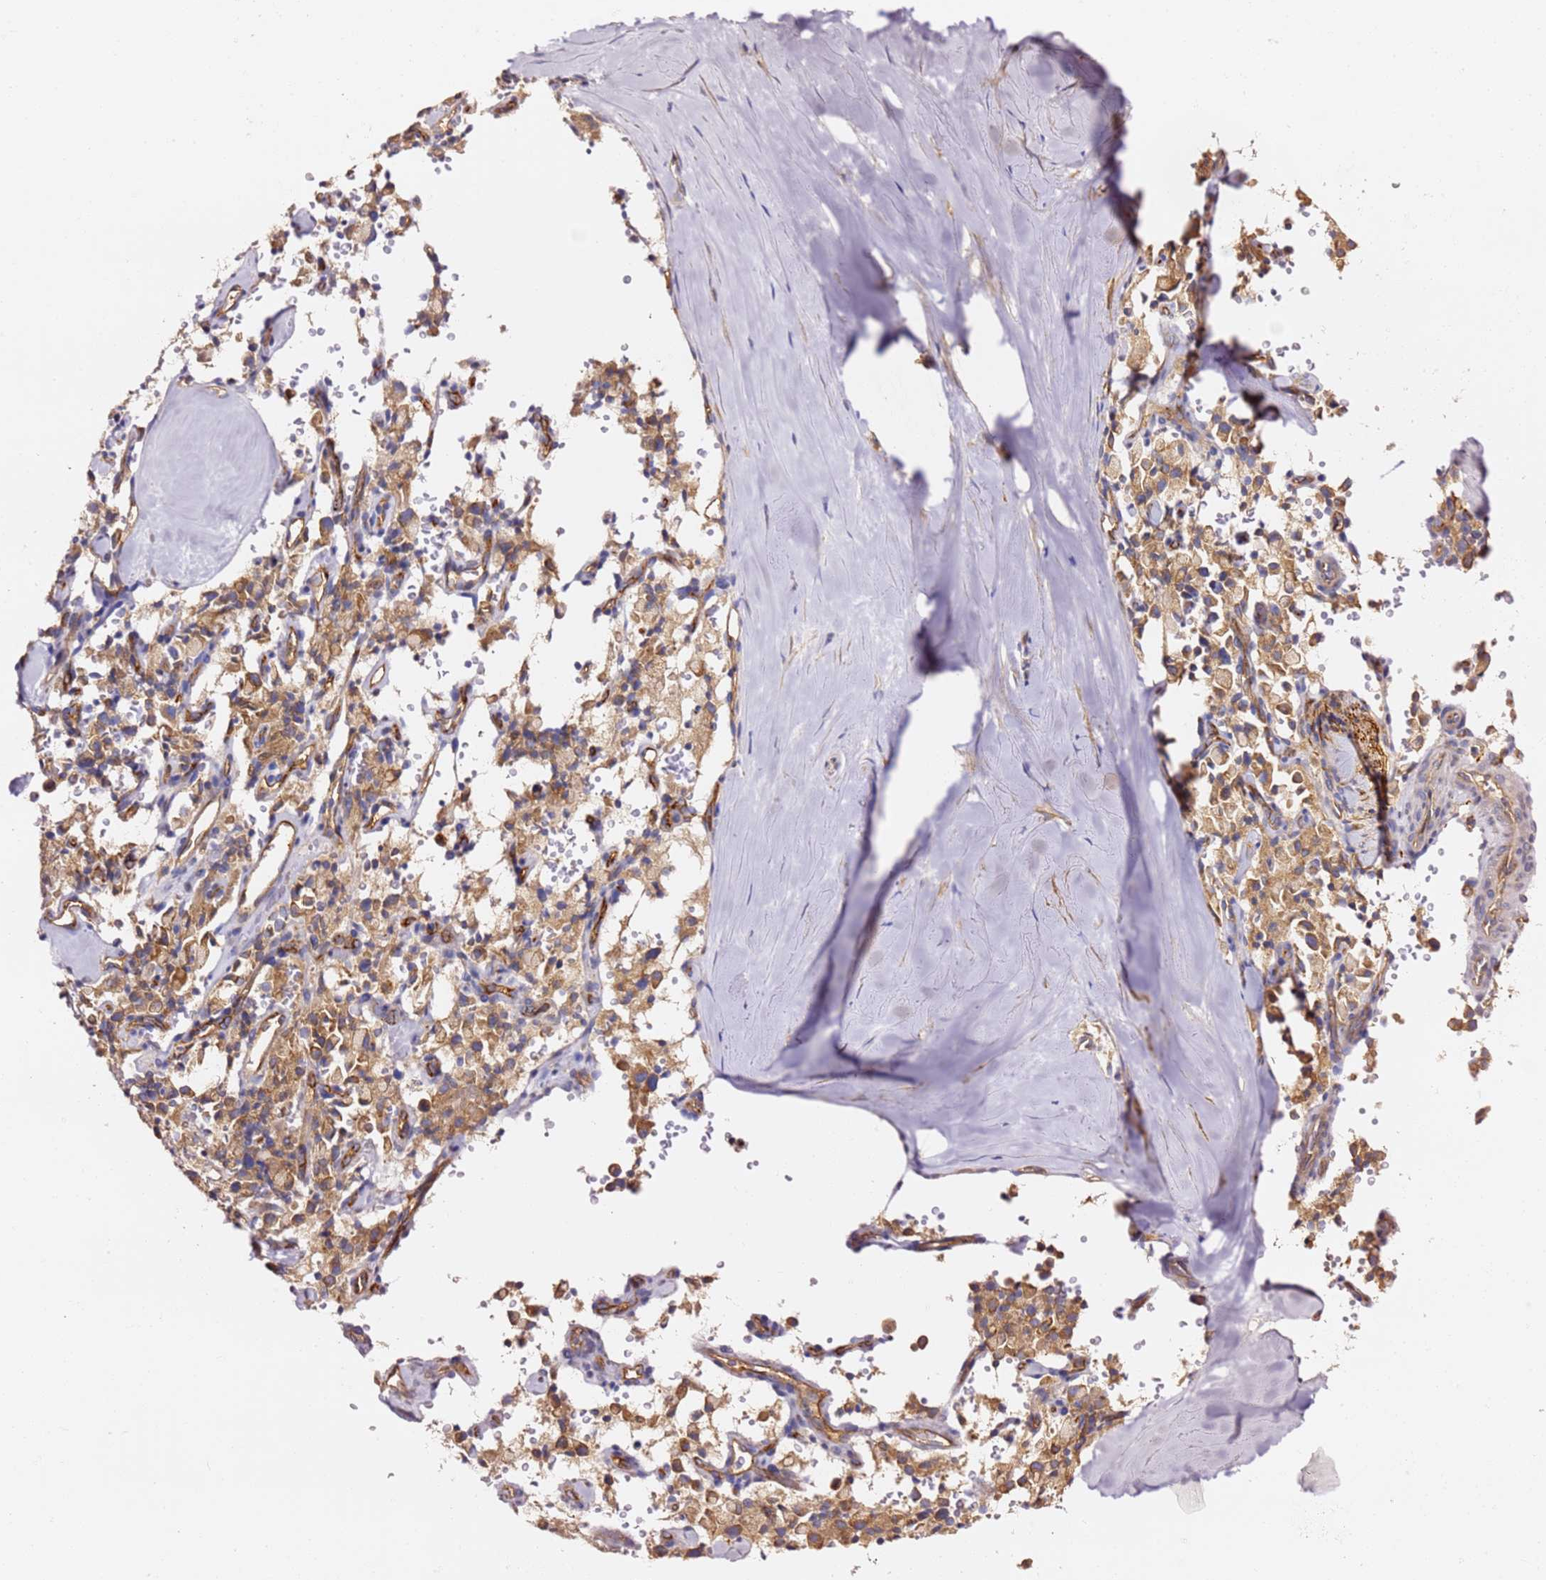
{"staining": {"intensity": "moderate", "quantity": ">75%", "location": "cytoplasmic/membranous"}, "tissue": "pancreatic cancer", "cell_type": "Tumor cells", "image_type": "cancer", "snomed": [{"axis": "morphology", "description": "Adenocarcinoma, NOS"}, {"axis": "topography", "description": "Pancreas"}], "caption": "Pancreatic cancer stained with a brown dye displays moderate cytoplasmic/membranous positive expression in approximately >75% of tumor cells.", "gene": "KIF7", "patient": {"sex": "male", "age": 65}}